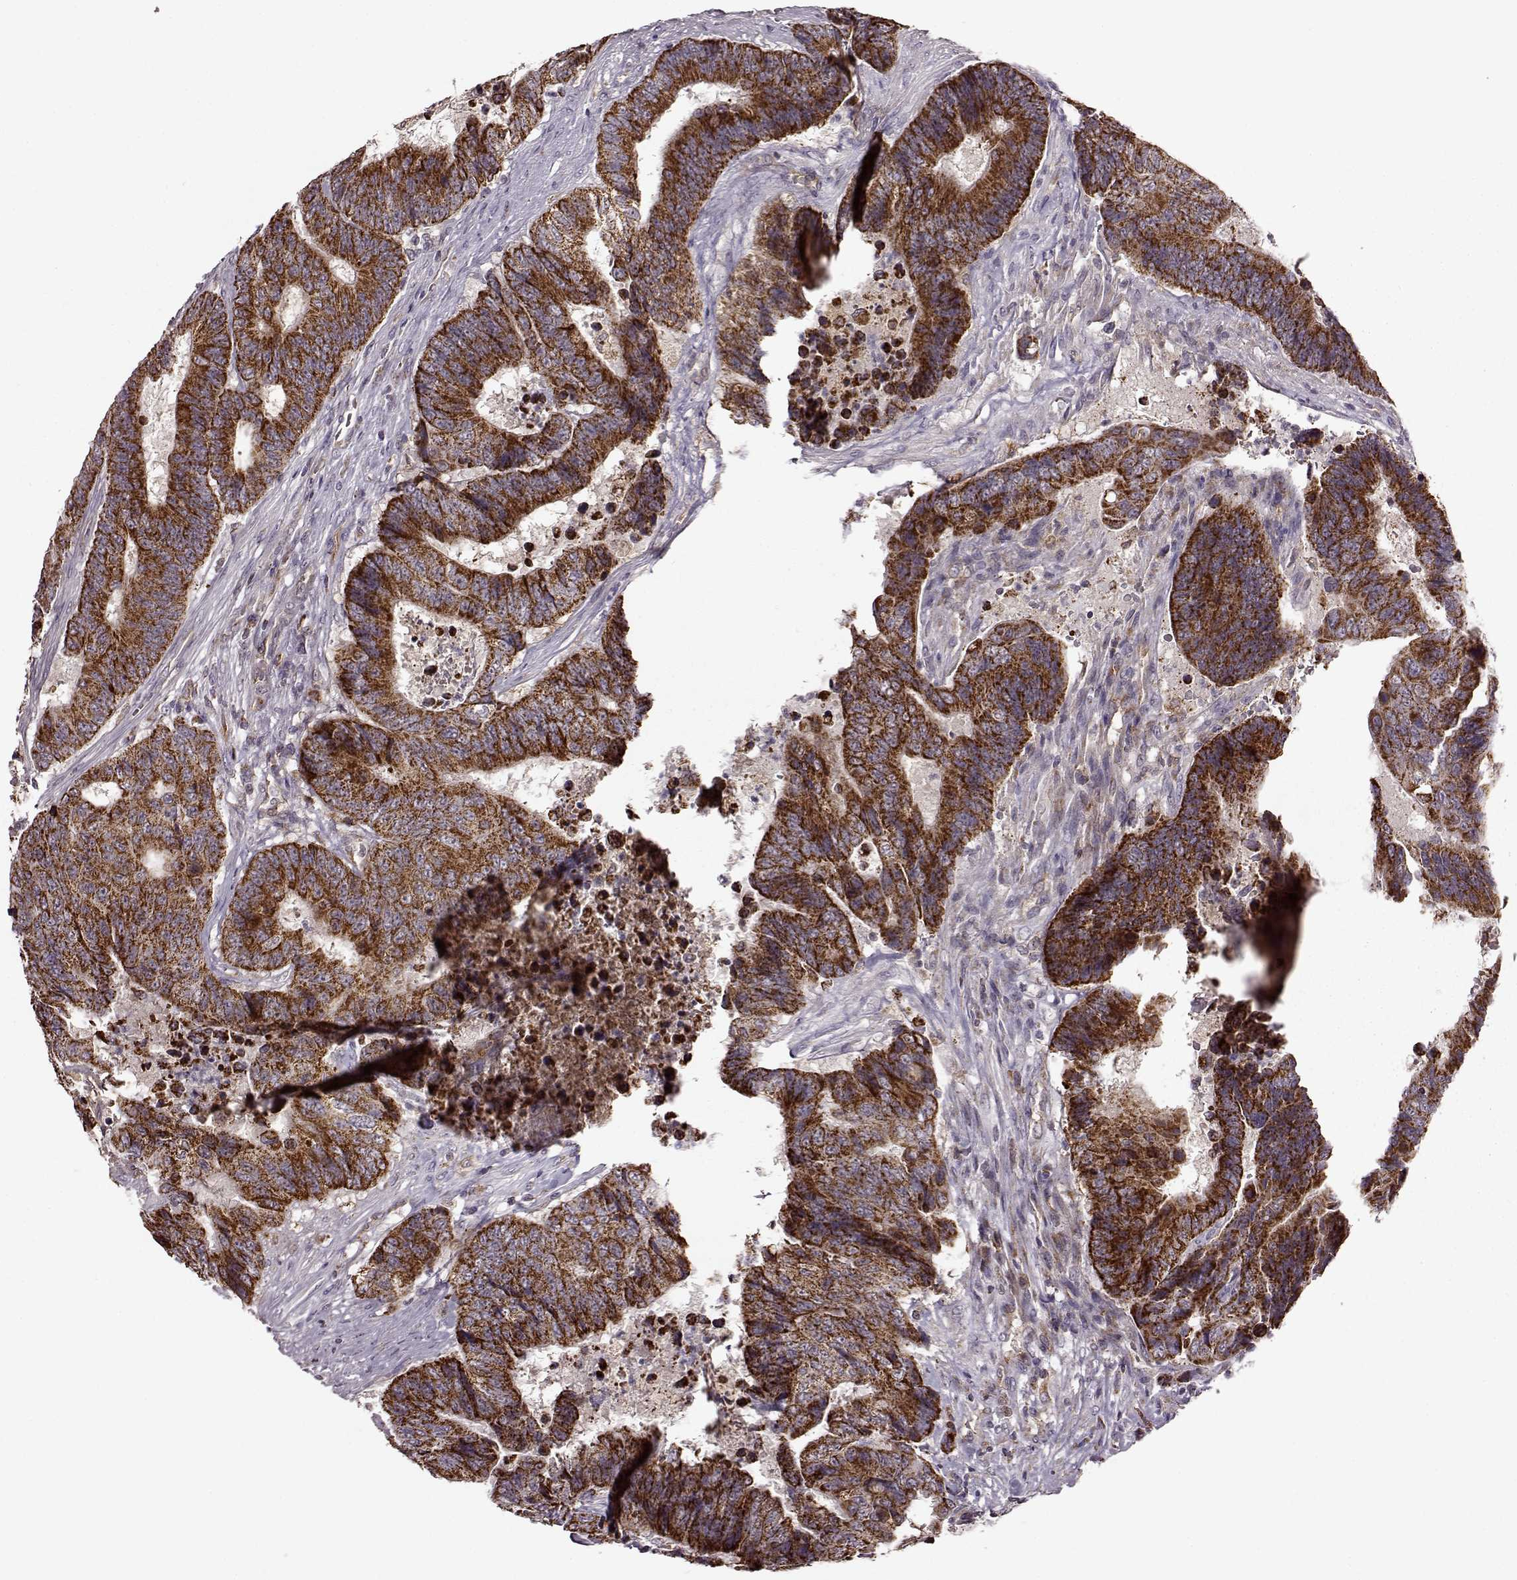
{"staining": {"intensity": "strong", "quantity": ">75%", "location": "cytoplasmic/membranous"}, "tissue": "colorectal cancer", "cell_type": "Tumor cells", "image_type": "cancer", "snomed": [{"axis": "morphology", "description": "Adenocarcinoma, NOS"}, {"axis": "topography", "description": "Colon"}], "caption": "A photomicrograph of colorectal cancer (adenocarcinoma) stained for a protein displays strong cytoplasmic/membranous brown staining in tumor cells.", "gene": "MTSS1", "patient": {"sex": "female", "age": 48}}